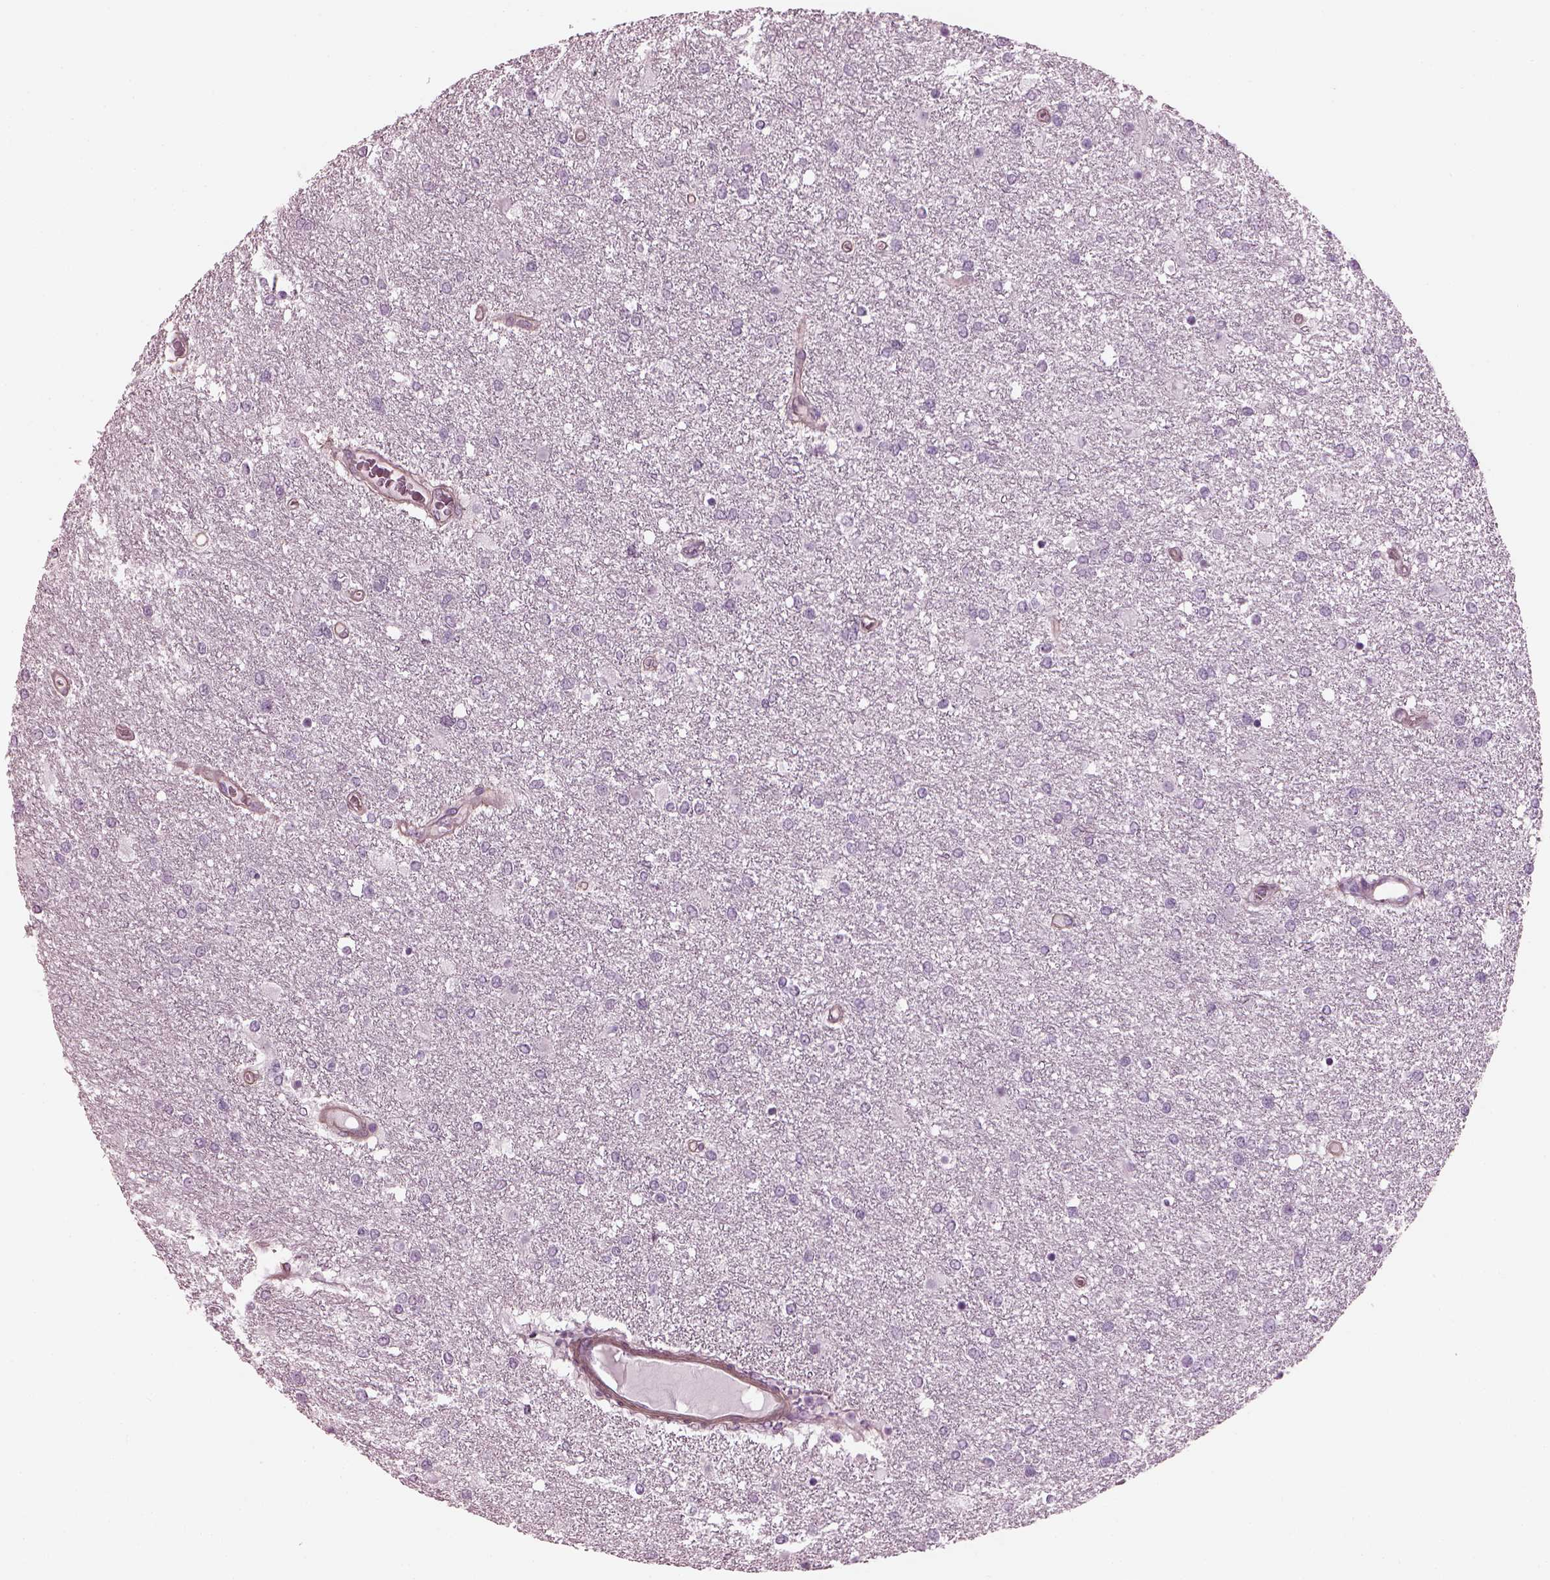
{"staining": {"intensity": "negative", "quantity": "none", "location": "none"}, "tissue": "glioma", "cell_type": "Tumor cells", "image_type": "cancer", "snomed": [{"axis": "morphology", "description": "Glioma, malignant, High grade"}, {"axis": "topography", "description": "Brain"}], "caption": "This is an immunohistochemistry (IHC) micrograph of malignant glioma (high-grade). There is no expression in tumor cells.", "gene": "BFSP1", "patient": {"sex": "female", "age": 61}}